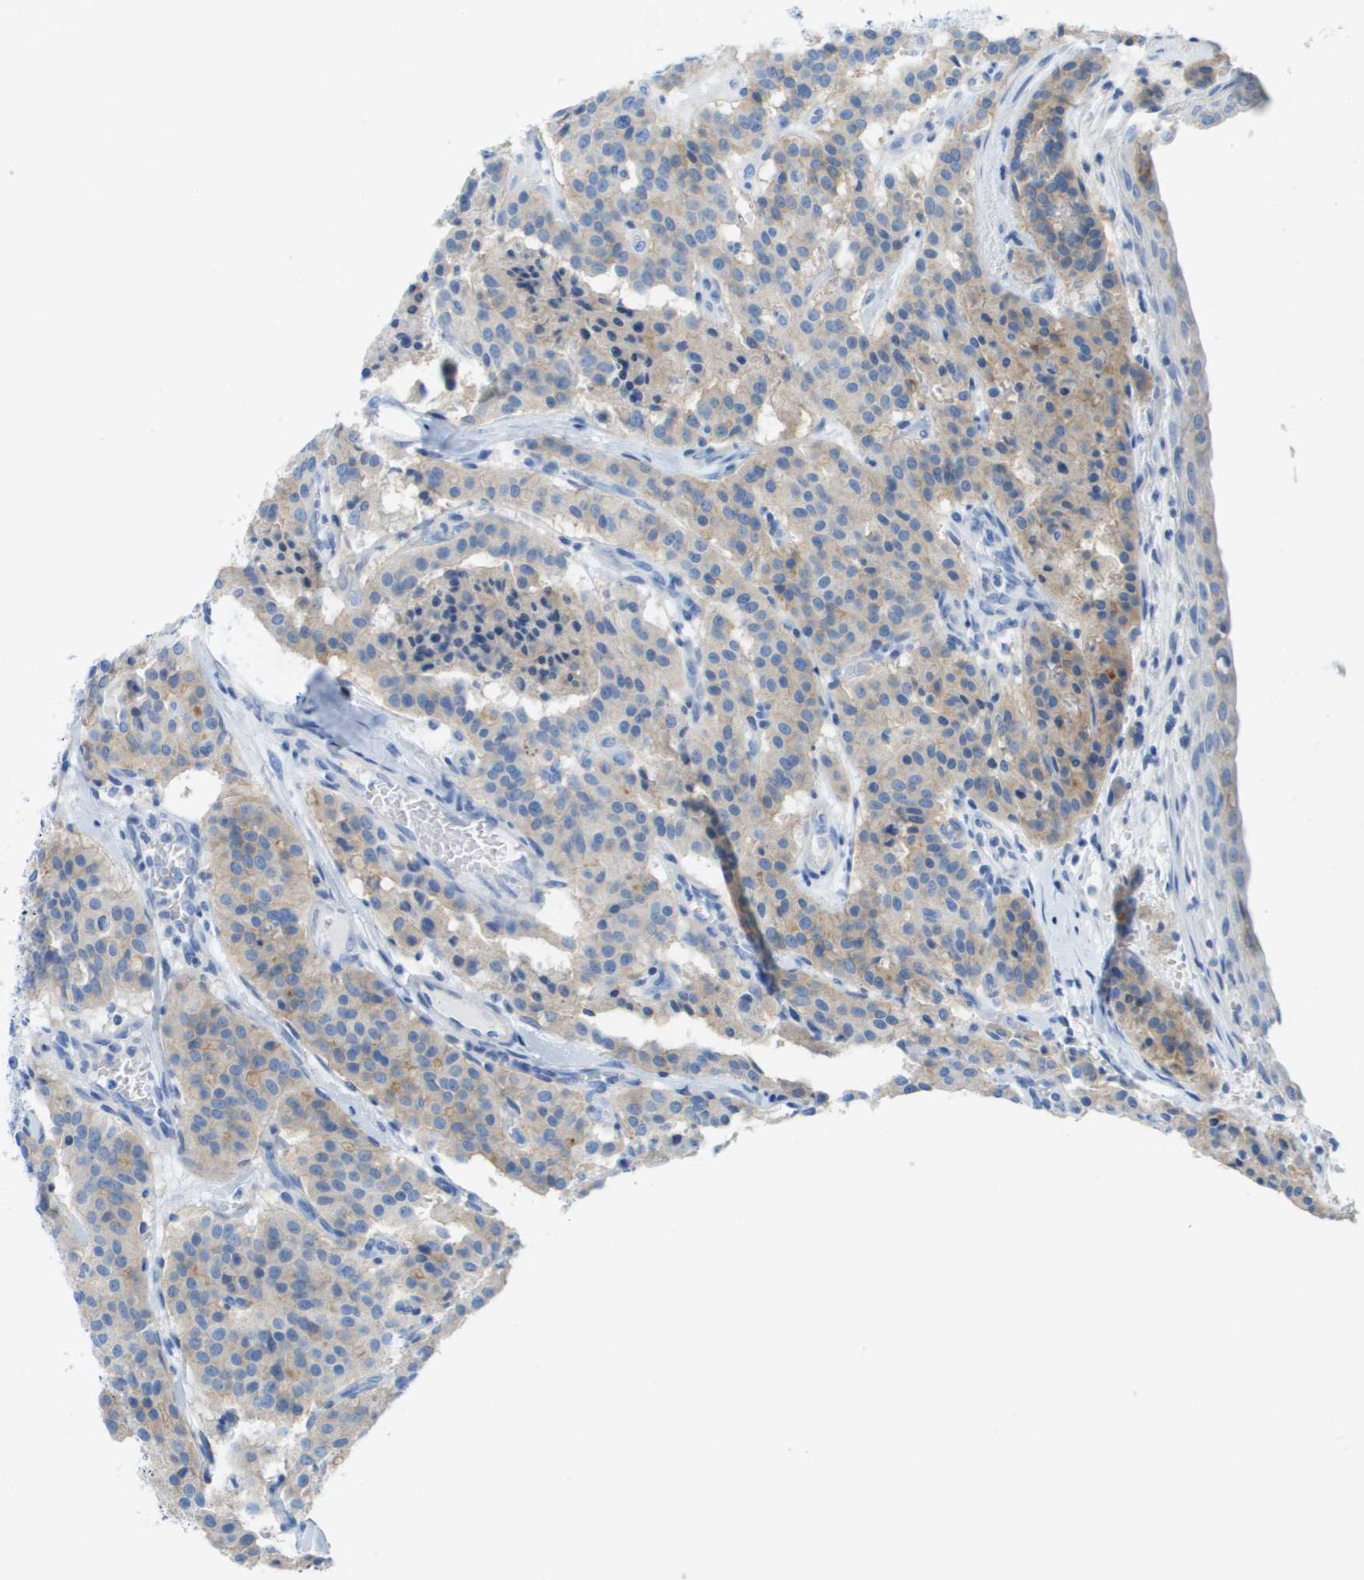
{"staining": {"intensity": "weak", "quantity": "<25%", "location": "cytoplasmic/membranous"}, "tissue": "carcinoid", "cell_type": "Tumor cells", "image_type": "cancer", "snomed": [{"axis": "morphology", "description": "Carcinoid, malignant, NOS"}, {"axis": "topography", "description": "Lung"}], "caption": "Tumor cells are negative for protein expression in human carcinoid.", "gene": "CD46", "patient": {"sex": "male", "age": 30}}